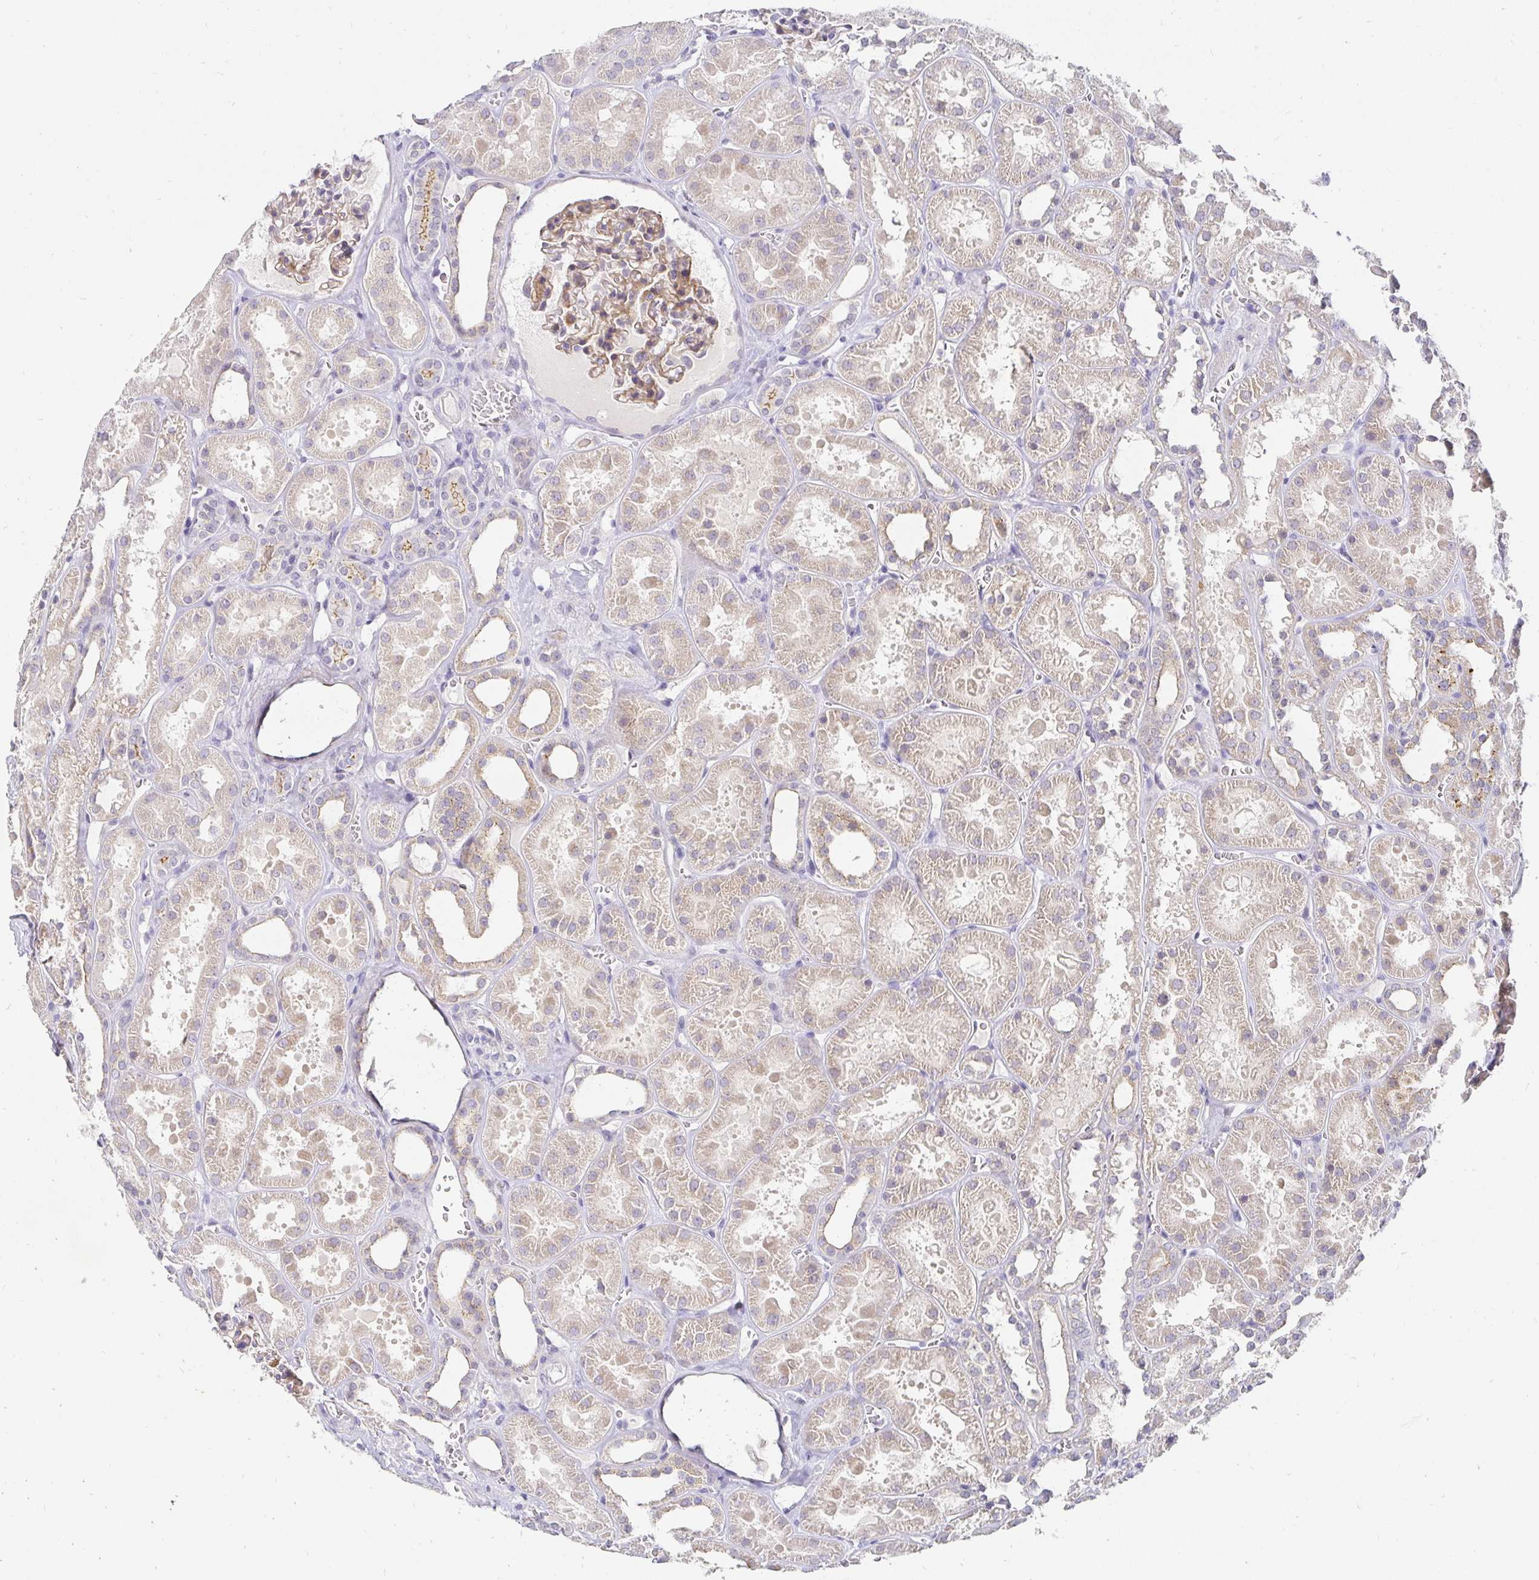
{"staining": {"intensity": "weak", "quantity": "25%-75%", "location": "cytoplasmic/membranous"}, "tissue": "kidney", "cell_type": "Cells in glomeruli", "image_type": "normal", "snomed": [{"axis": "morphology", "description": "Normal tissue, NOS"}, {"axis": "topography", "description": "Kidney"}], "caption": "This is a photomicrograph of IHC staining of benign kidney, which shows weak expression in the cytoplasmic/membranous of cells in glomeruli.", "gene": "PDX1", "patient": {"sex": "female", "age": 41}}